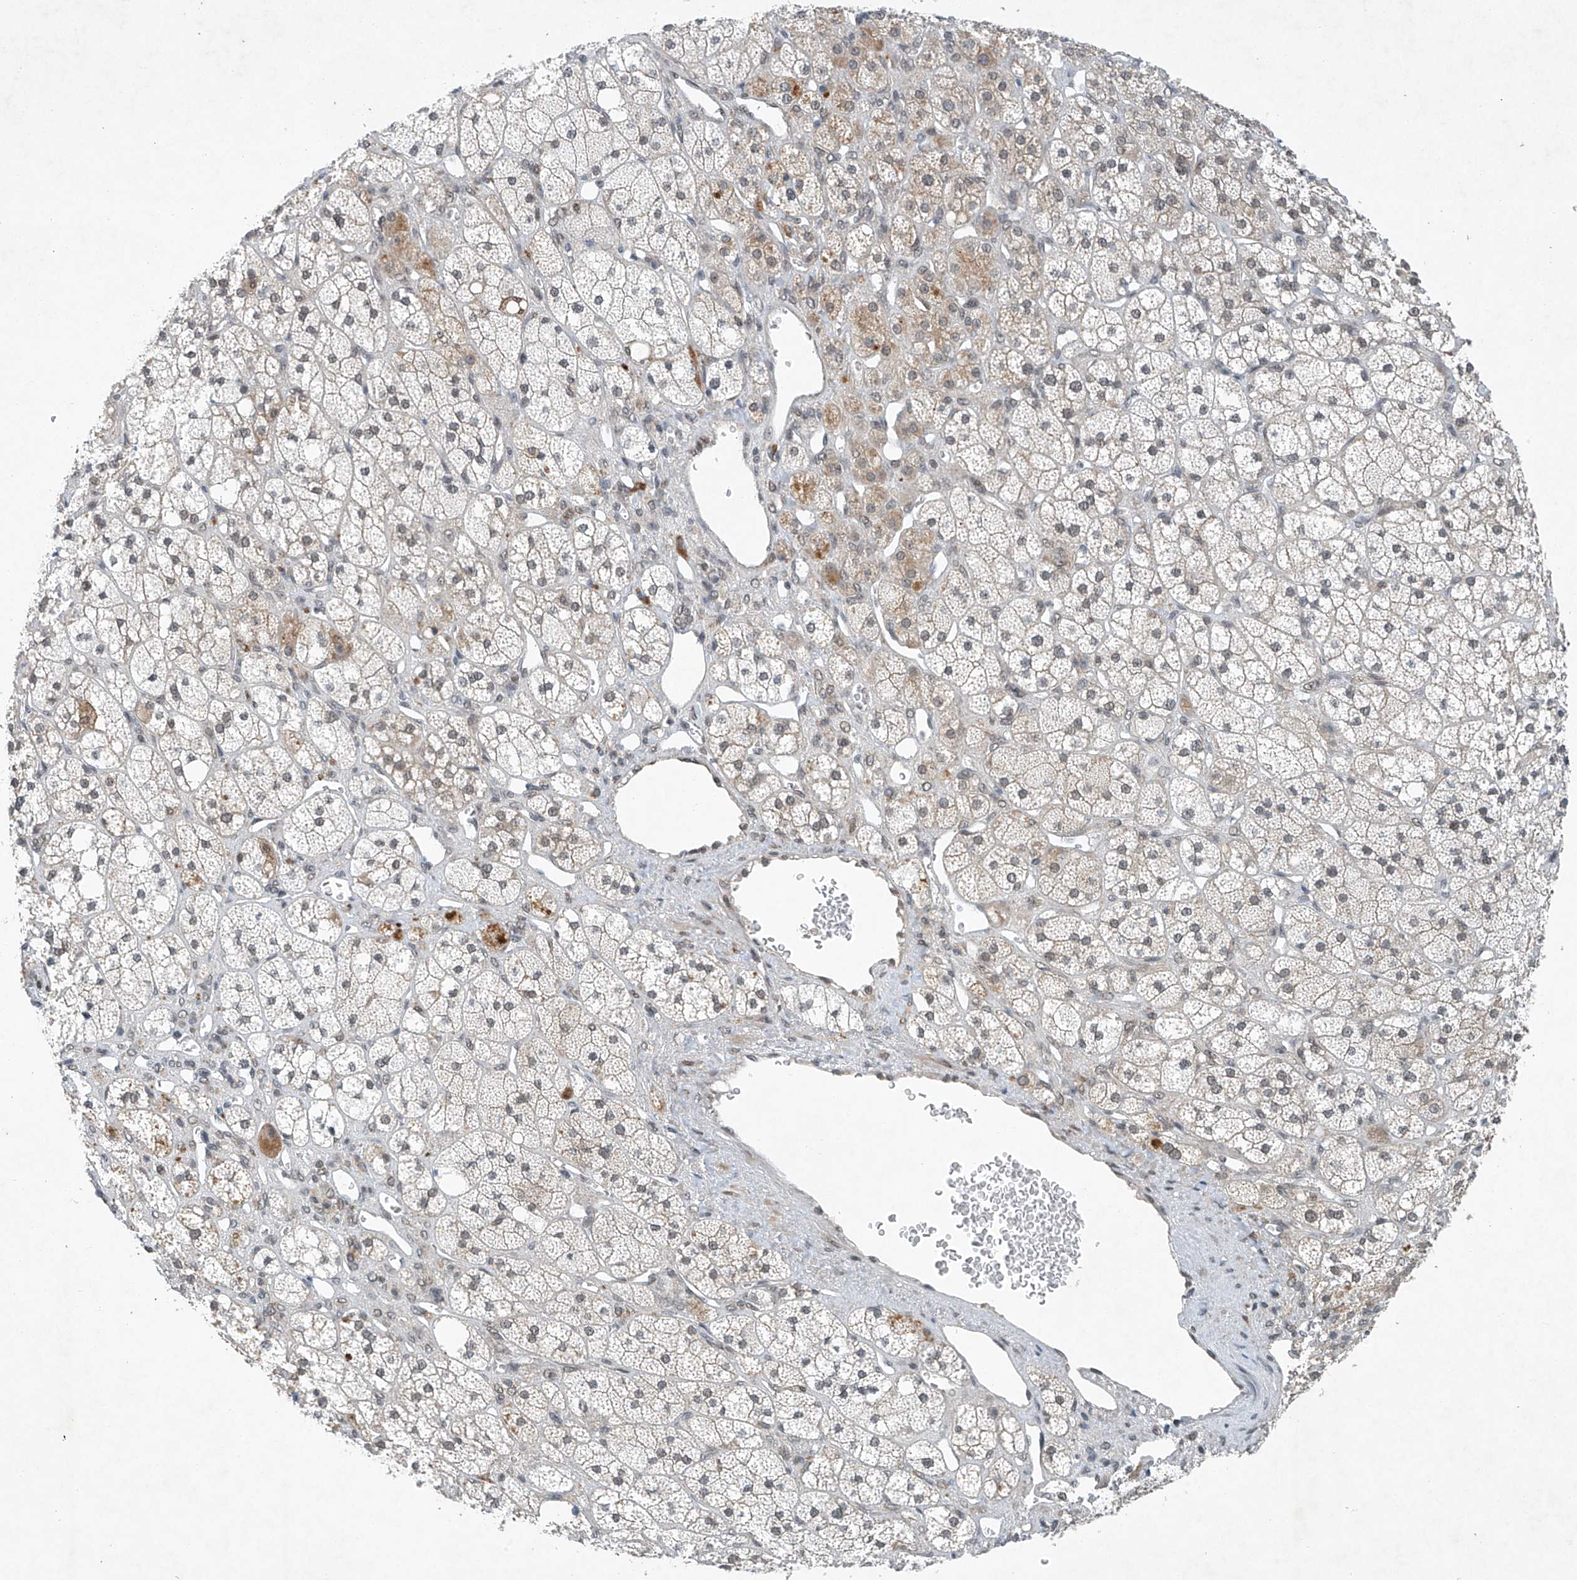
{"staining": {"intensity": "weak", "quantity": "25%-75%", "location": "cytoplasmic/membranous,nuclear"}, "tissue": "adrenal gland", "cell_type": "Glandular cells", "image_type": "normal", "snomed": [{"axis": "morphology", "description": "Normal tissue, NOS"}, {"axis": "topography", "description": "Adrenal gland"}], "caption": "Protein staining reveals weak cytoplasmic/membranous,nuclear expression in about 25%-75% of glandular cells in normal adrenal gland.", "gene": "TAF8", "patient": {"sex": "male", "age": 61}}